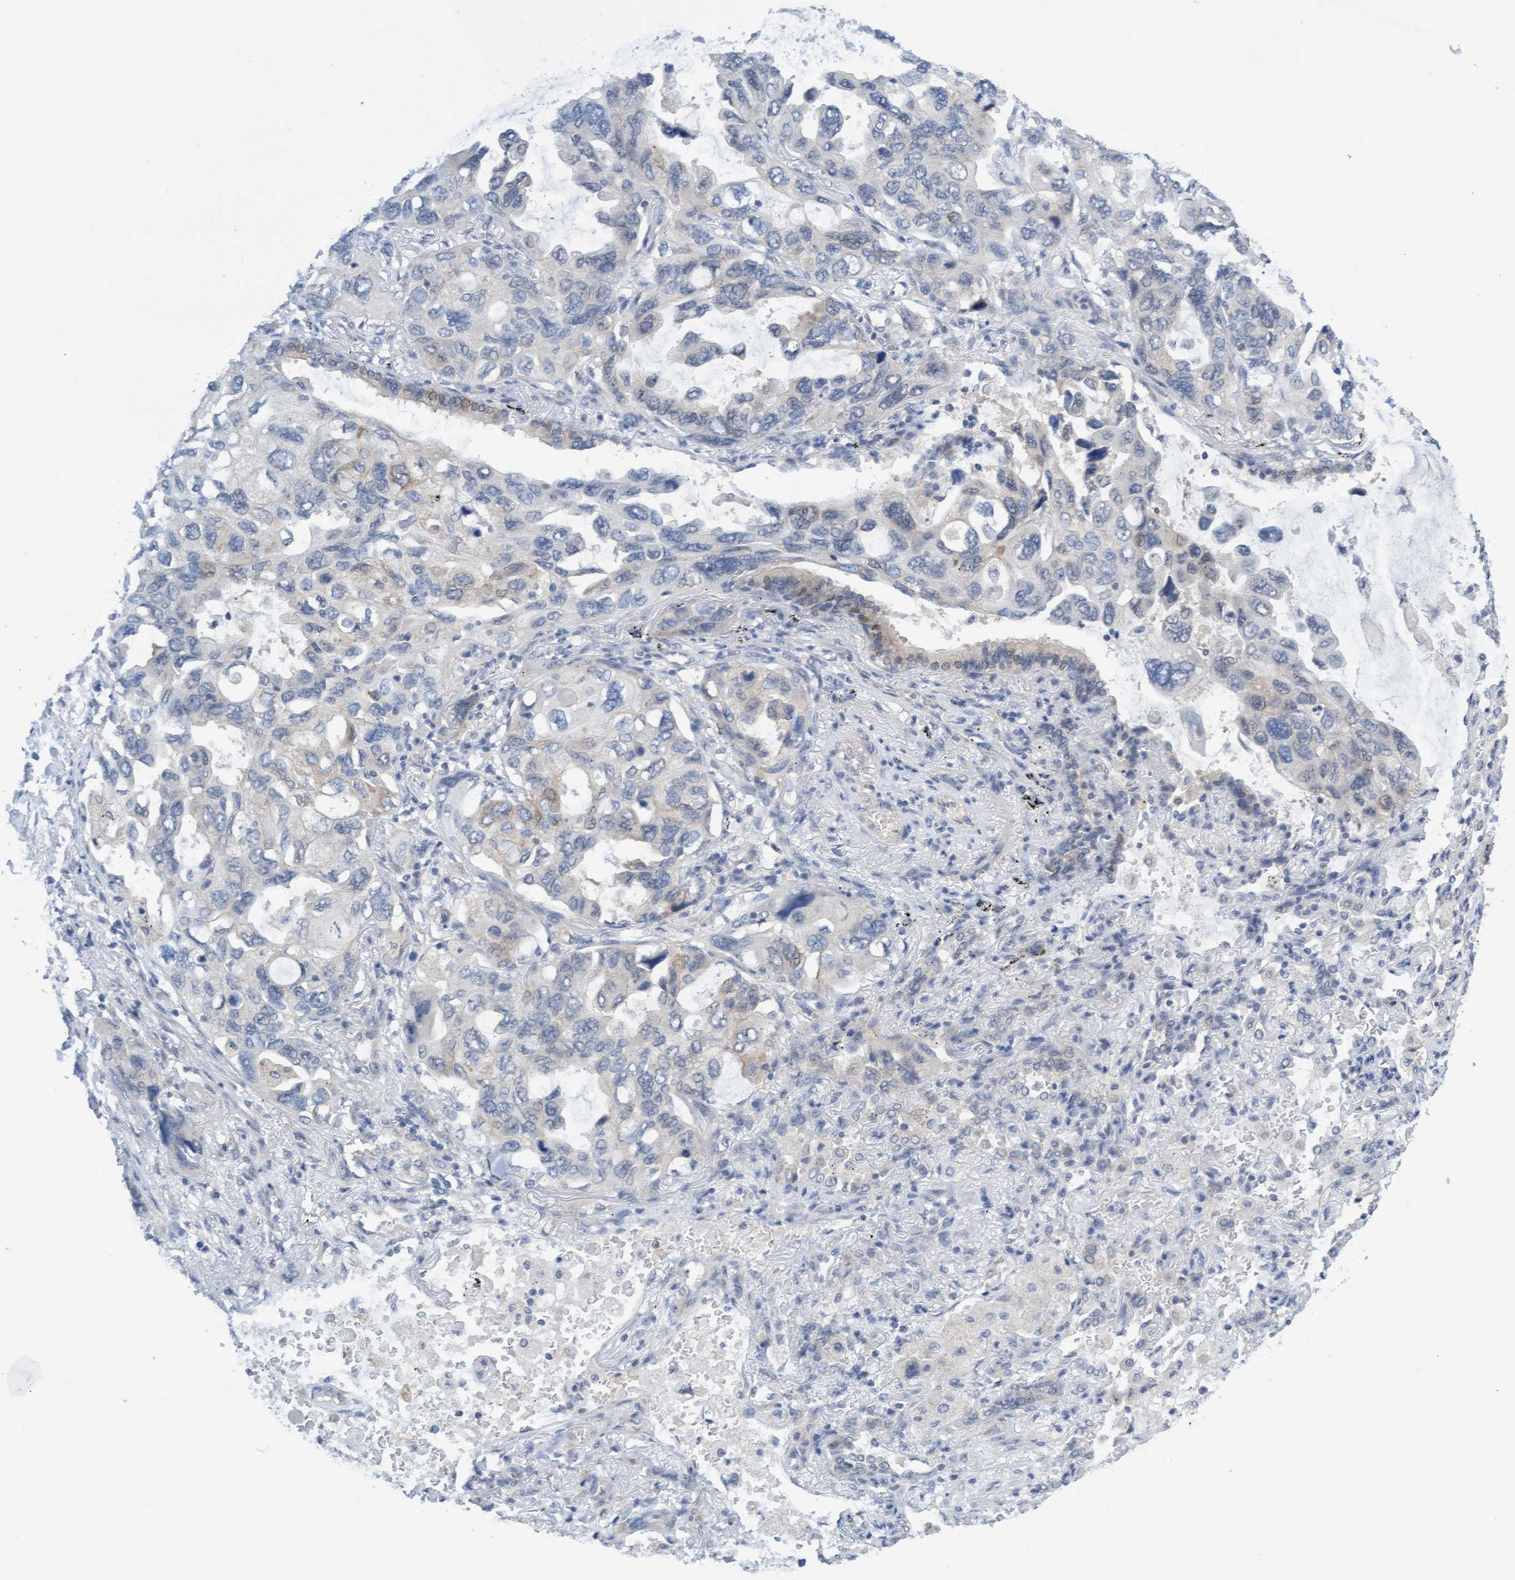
{"staining": {"intensity": "negative", "quantity": "none", "location": "none"}, "tissue": "lung cancer", "cell_type": "Tumor cells", "image_type": "cancer", "snomed": [{"axis": "morphology", "description": "Squamous cell carcinoma, NOS"}, {"axis": "topography", "description": "Lung"}], "caption": "This micrograph is of lung cancer stained with IHC to label a protein in brown with the nuclei are counter-stained blue. There is no expression in tumor cells.", "gene": "AMZ2", "patient": {"sex": "female", "age": 73}}